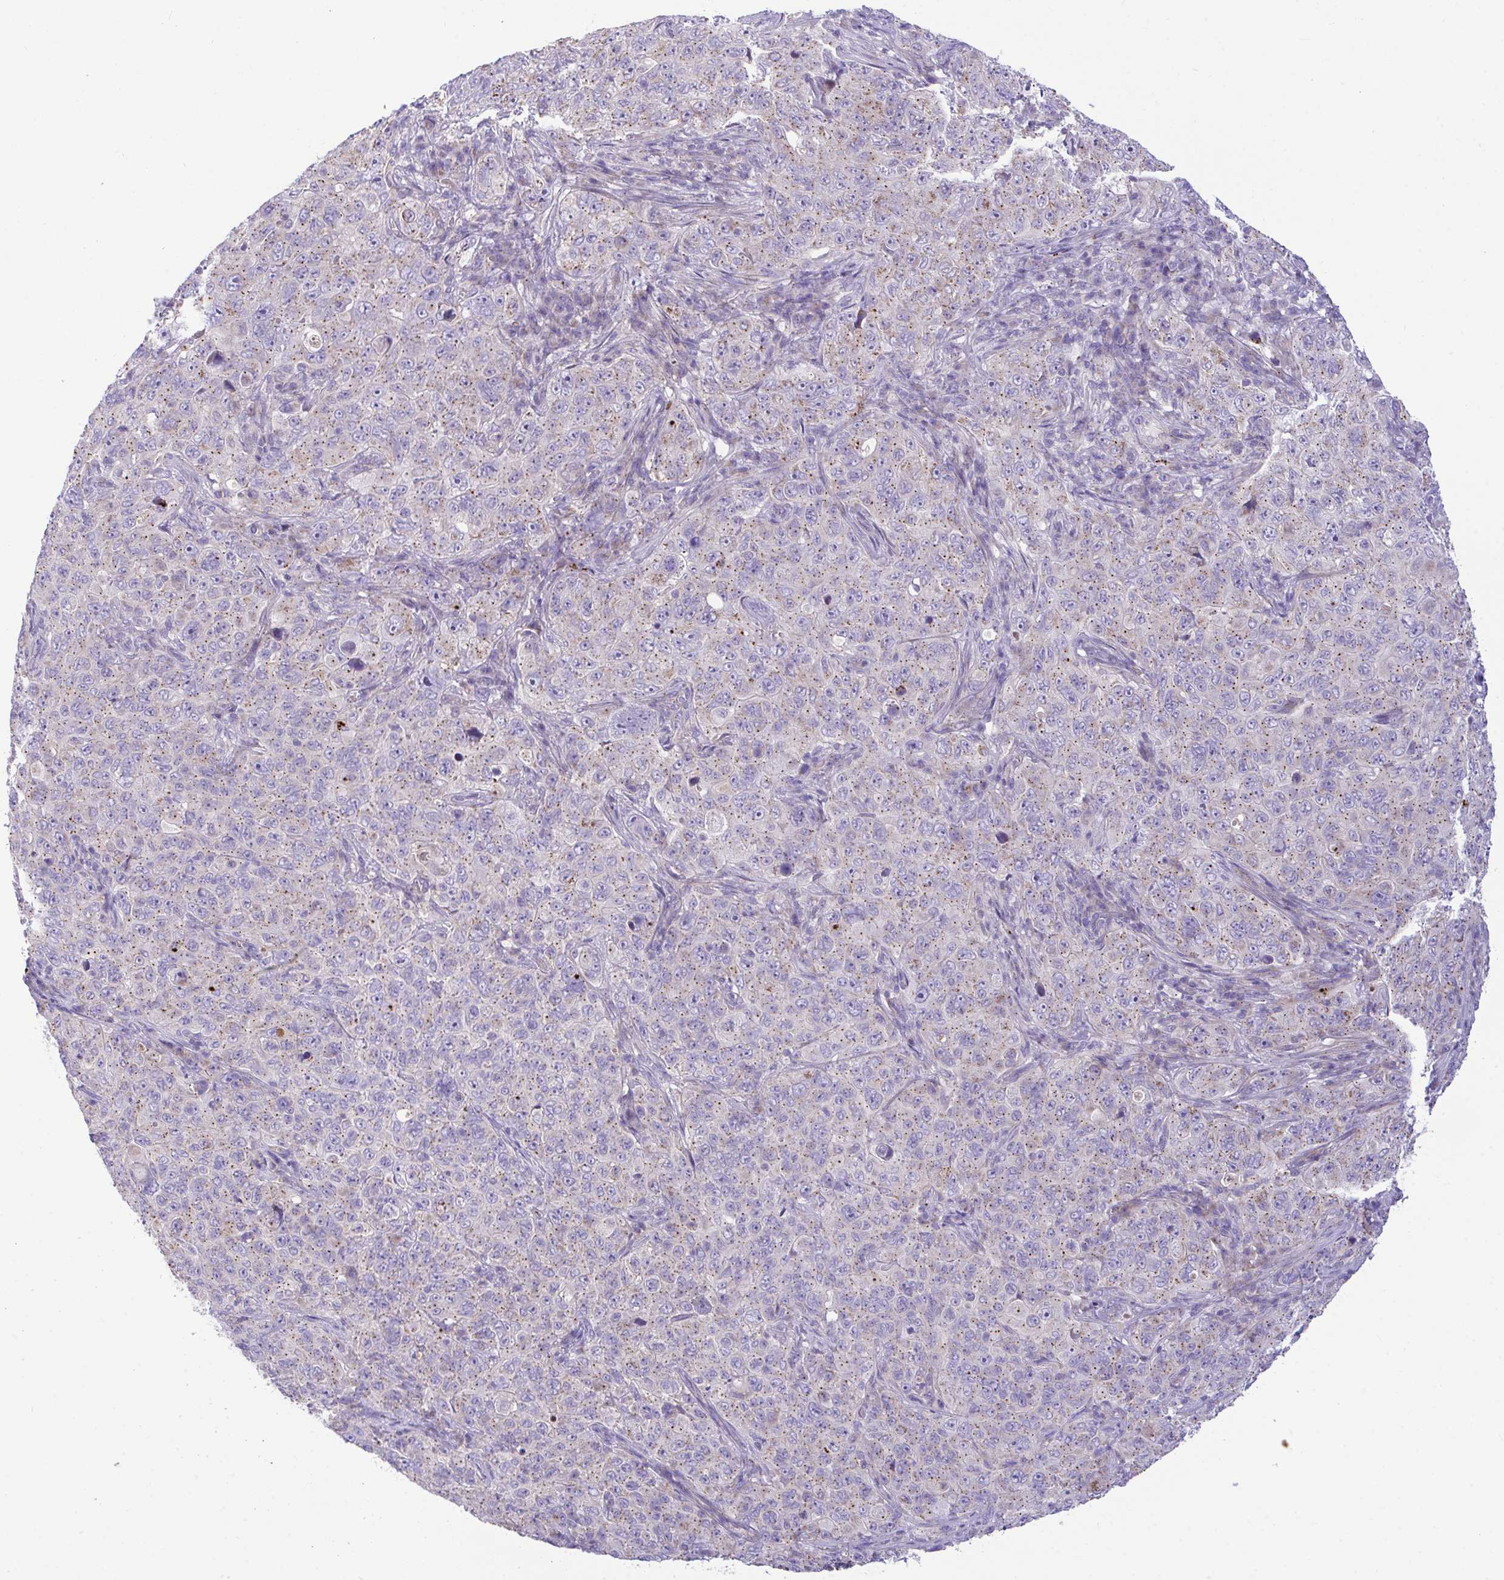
{"staining": {"intensity": "weak", "quantity": "25%-75%", "location": "cytoplasmic/membranous"}, "tissue": "pancreatic cancer", "cell_type": "Tumor cells", "image_type": "cancer", "snomed": [{"axis": "morphology", "description": "Adenocarcinoma, NOS"}, {"axis": "topography", "description": "Pancreas"}], "caption": "Immunohistochemical staining of human pancreatic adenocarcinoma demonstrates low levels of weak cytoplasmic/membranous protein positivity in about 25%-75% of tumor cells.", "gene": "MRPS16", "patient": {"sex": "male", "age": 68}}